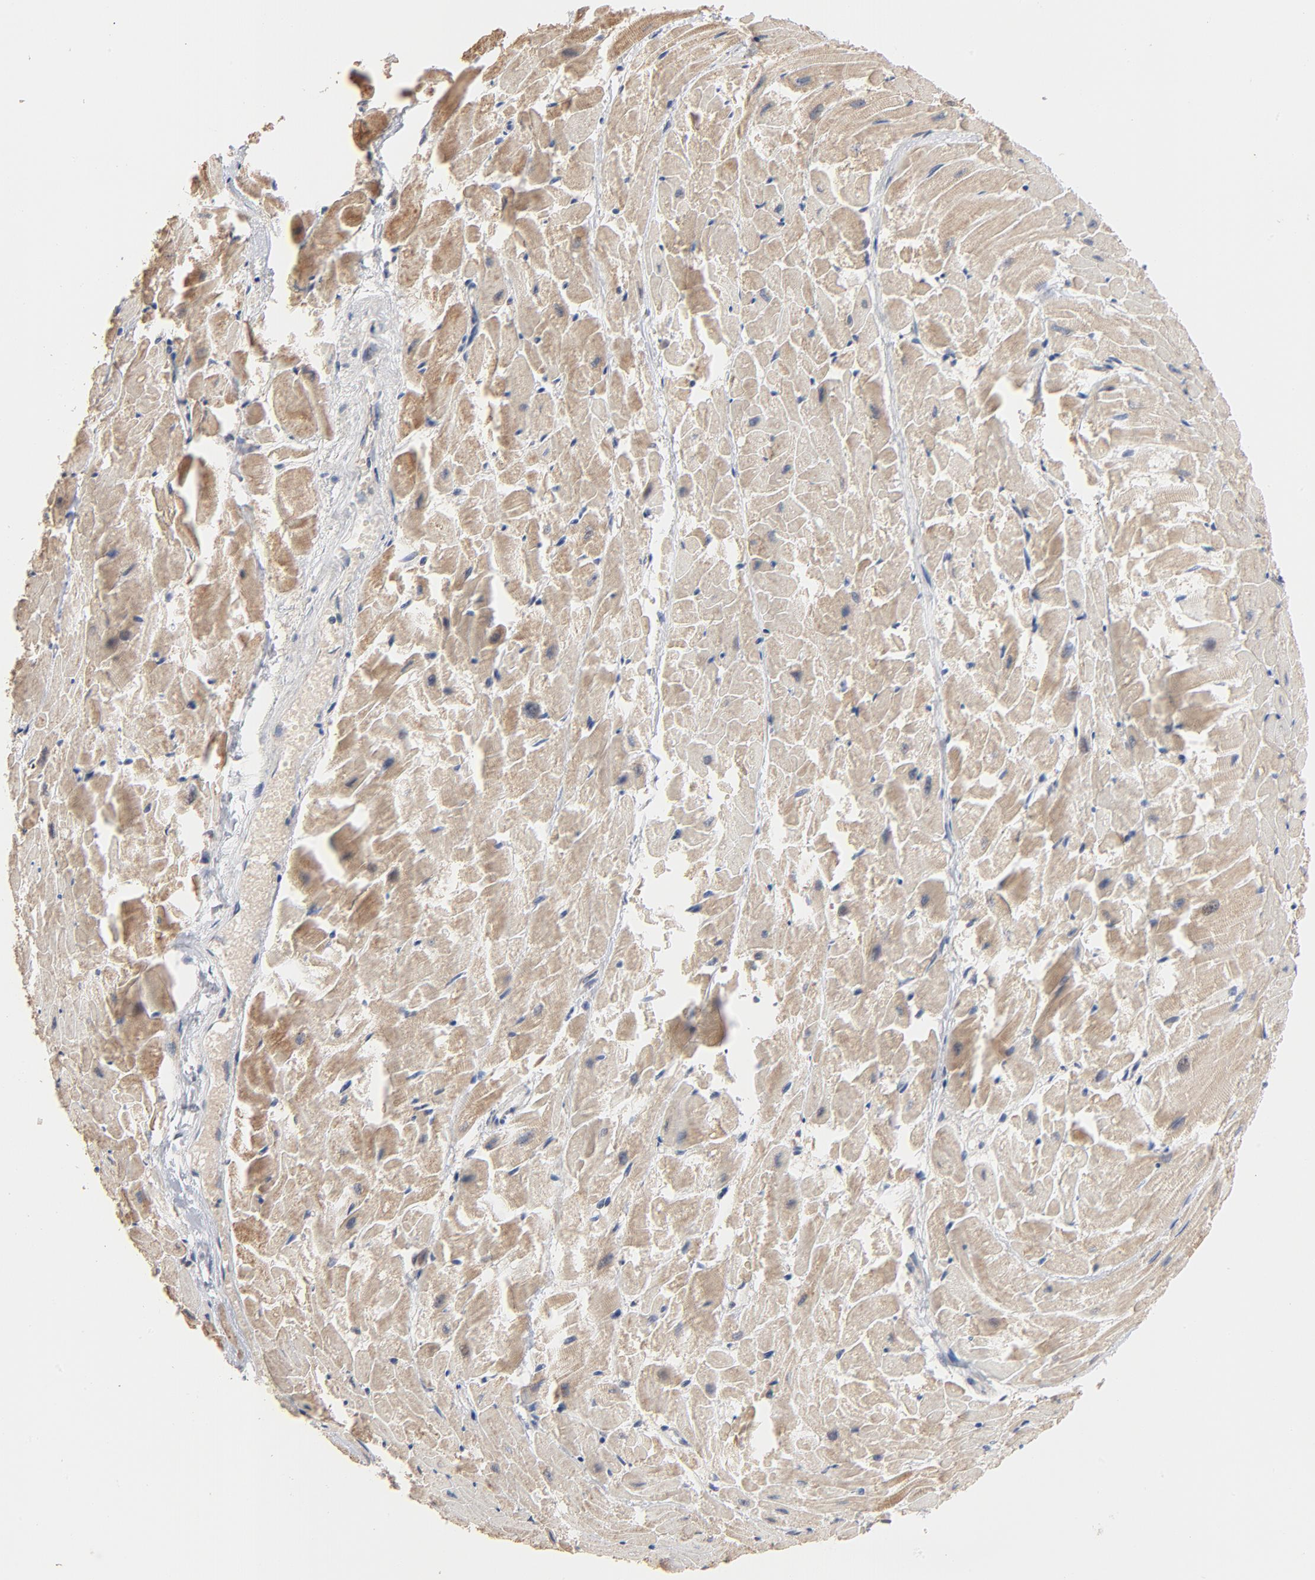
{"staining": {"intensity": "weak", "quantity": "25%-75%", "location": "cytoplasmic/membranous"}, "tissue": "heart muscle", "cell_type": "Cardiomyocytes", "image_type": "normal", "snomed": [{"axis": "morphology", "description": "Normal tissue, NOS"}, {"axis": "topography", "description": "Heart"}], "caption": "Immunohistochemical staining of unremarkable human heart muscle reveals low levels of weak cytoplasmic/membranous positivity in approximately 25%-75% of cardiomyocytes.", "gene": "MSL2", "patient": {"sex": "female", "age": 19}}